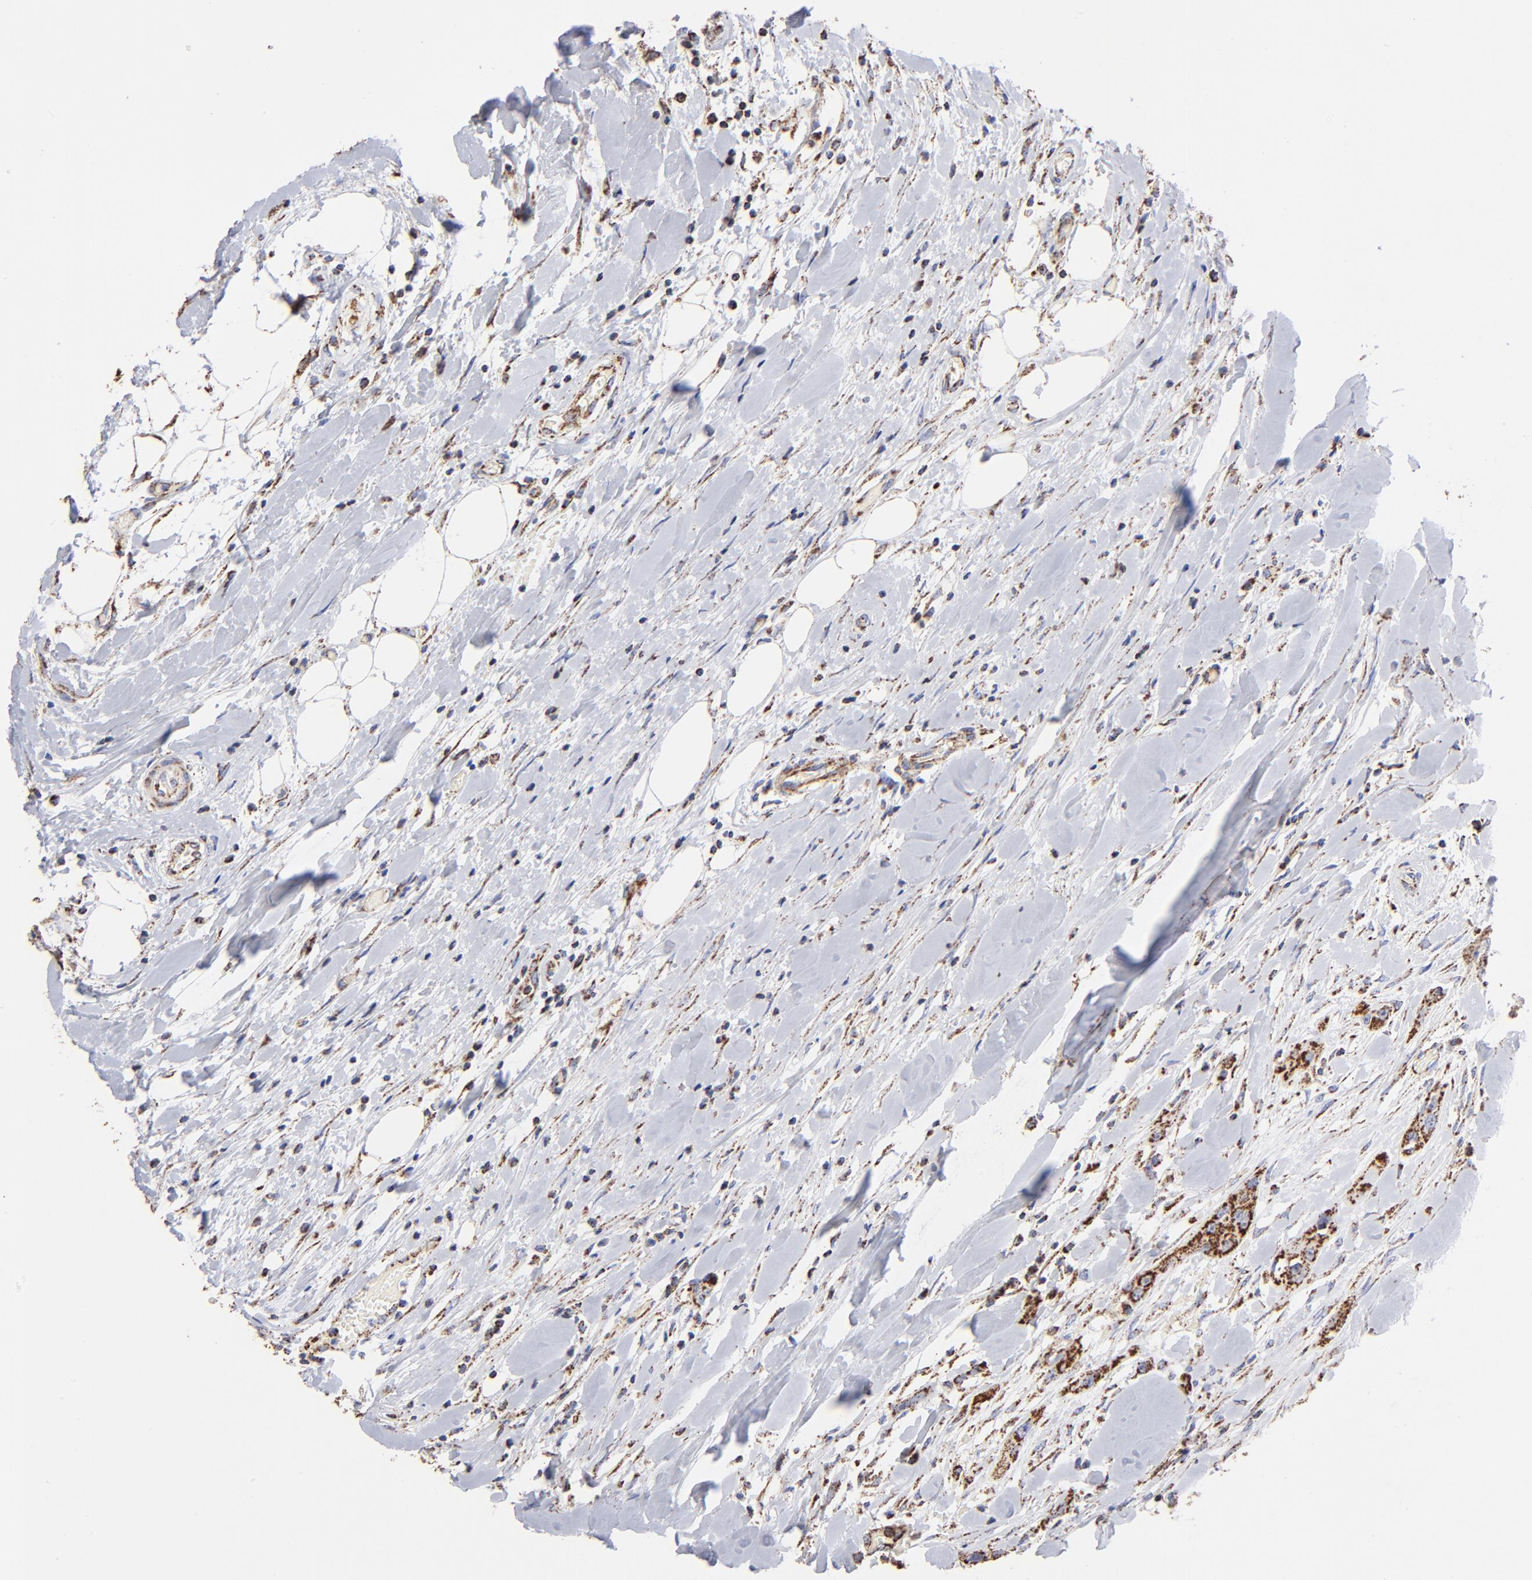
{"staining": {"intensity": "strong", "quantity": ">75%", "location": "cytoplasmic/membranous"}, "tissue": "head and neck cancer", "cell_type": "Tumor cells", "image_type": "cancer", "snomed": [{"axis": "morphology", "description": "Neoplasm, malignant, NOS"}, {"axis": "topography", "description": "Salivary gland"}, {"axis": "topography", "description": "Head-Neck"}], "caption": "The histopathology image demonstrates a brown stain indicating the presence of a protein in the cytoplasmic/membranous of tumor cells in head and neck cancer. The protein is stained brown, and the nuclei are stained in blue (DAB IHC with brightfield microscopy, high magnification).", "gene": "PHB1", "patient": {"sex": "male", "age": 43}}